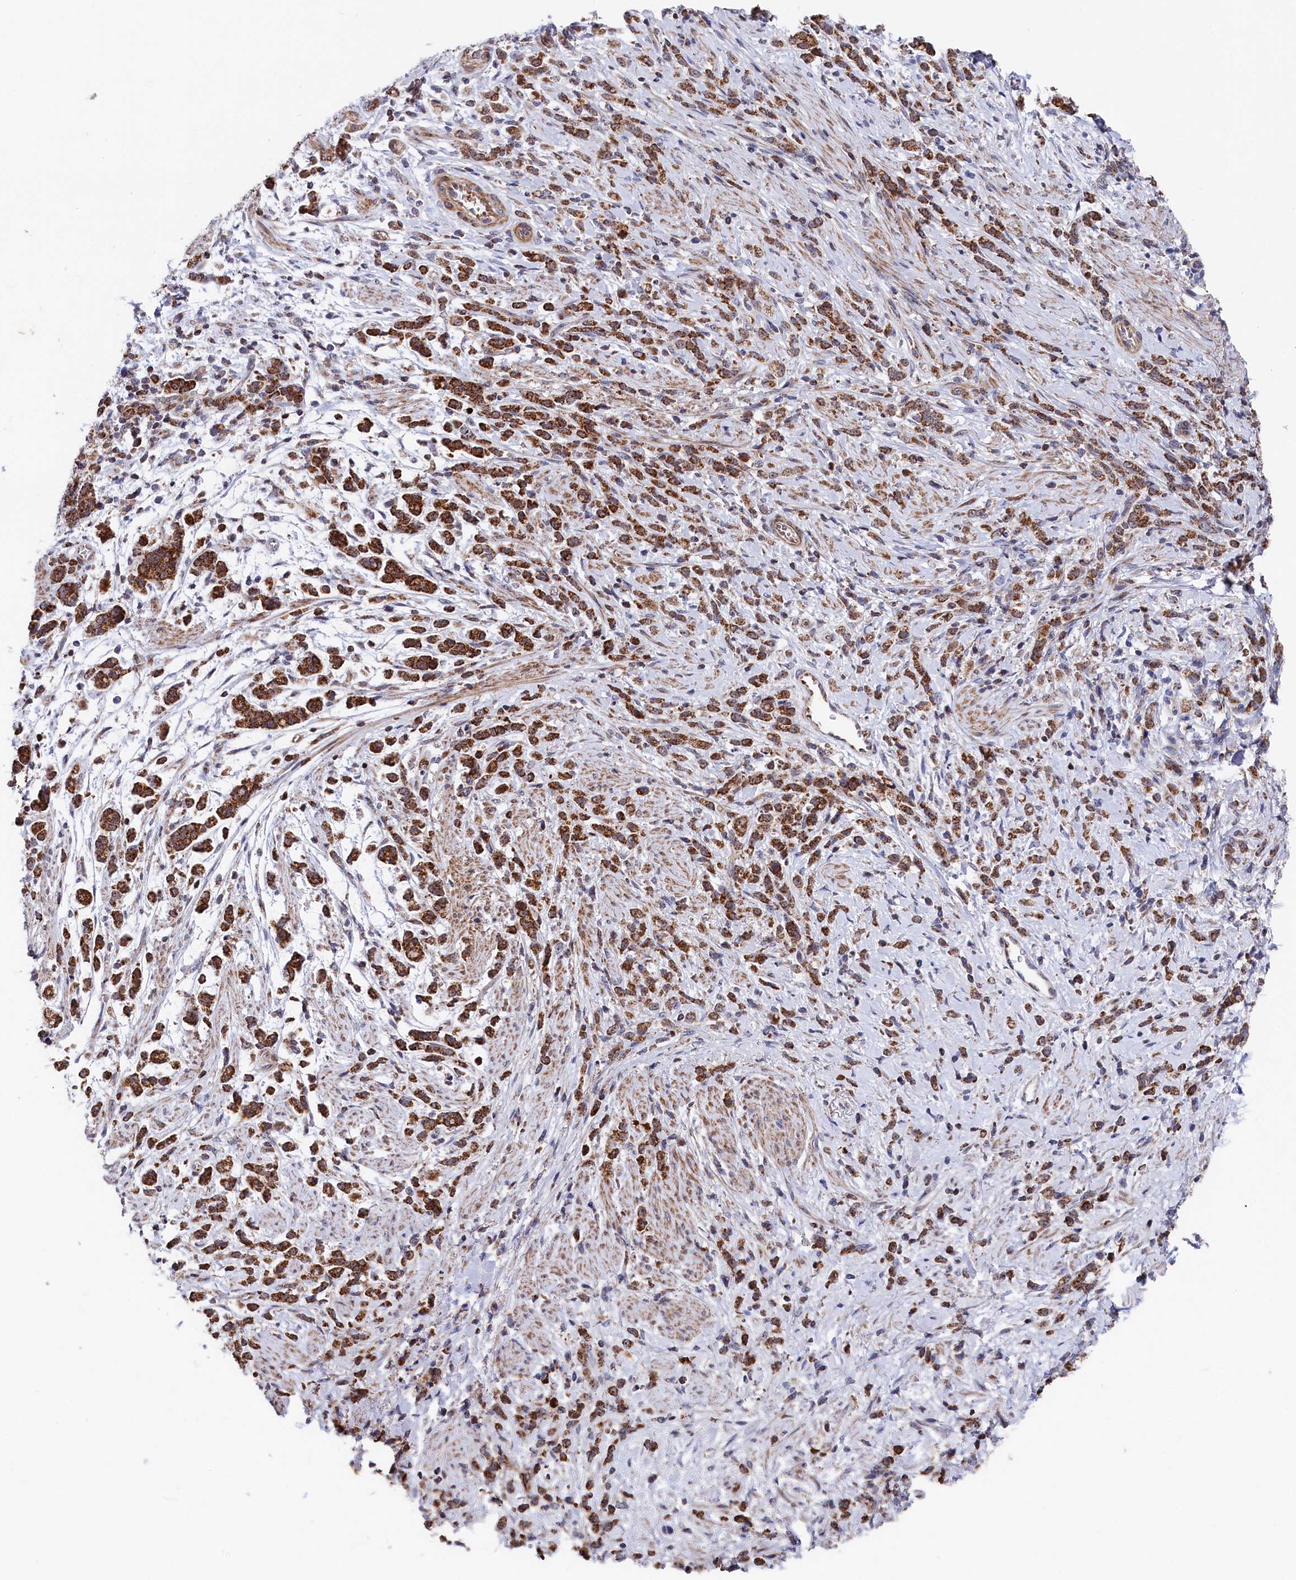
{"staining": {"intensity": "moderate", "quantity": ">75%", "location": "cytoplasmic/membranous"}, "tissue": "stomach cancer", "cell_type": "Tumor cells", "image_type": "cancer", "snomed": [{"axis": "morphology", "description": "Adenocarcinoma, NOS"}, {"axis": "topography", "description": "Stomach"}], "caption": "Immunohistochemistry (IHC) staining of adenocarcinoma (stomach), which exhibits medium levels of moderate cytoplasmic/membranous positivity in approximately >75% of tumor cells indicating moderate cytoplasmic/membranous protein positivity. The staining was performed using DAB (brown) for protein detection and nuclei were counterstained in hematoxylin (blue).", "gene": "CHCHD1", "patient": {"sex": "female", "age": 60}}